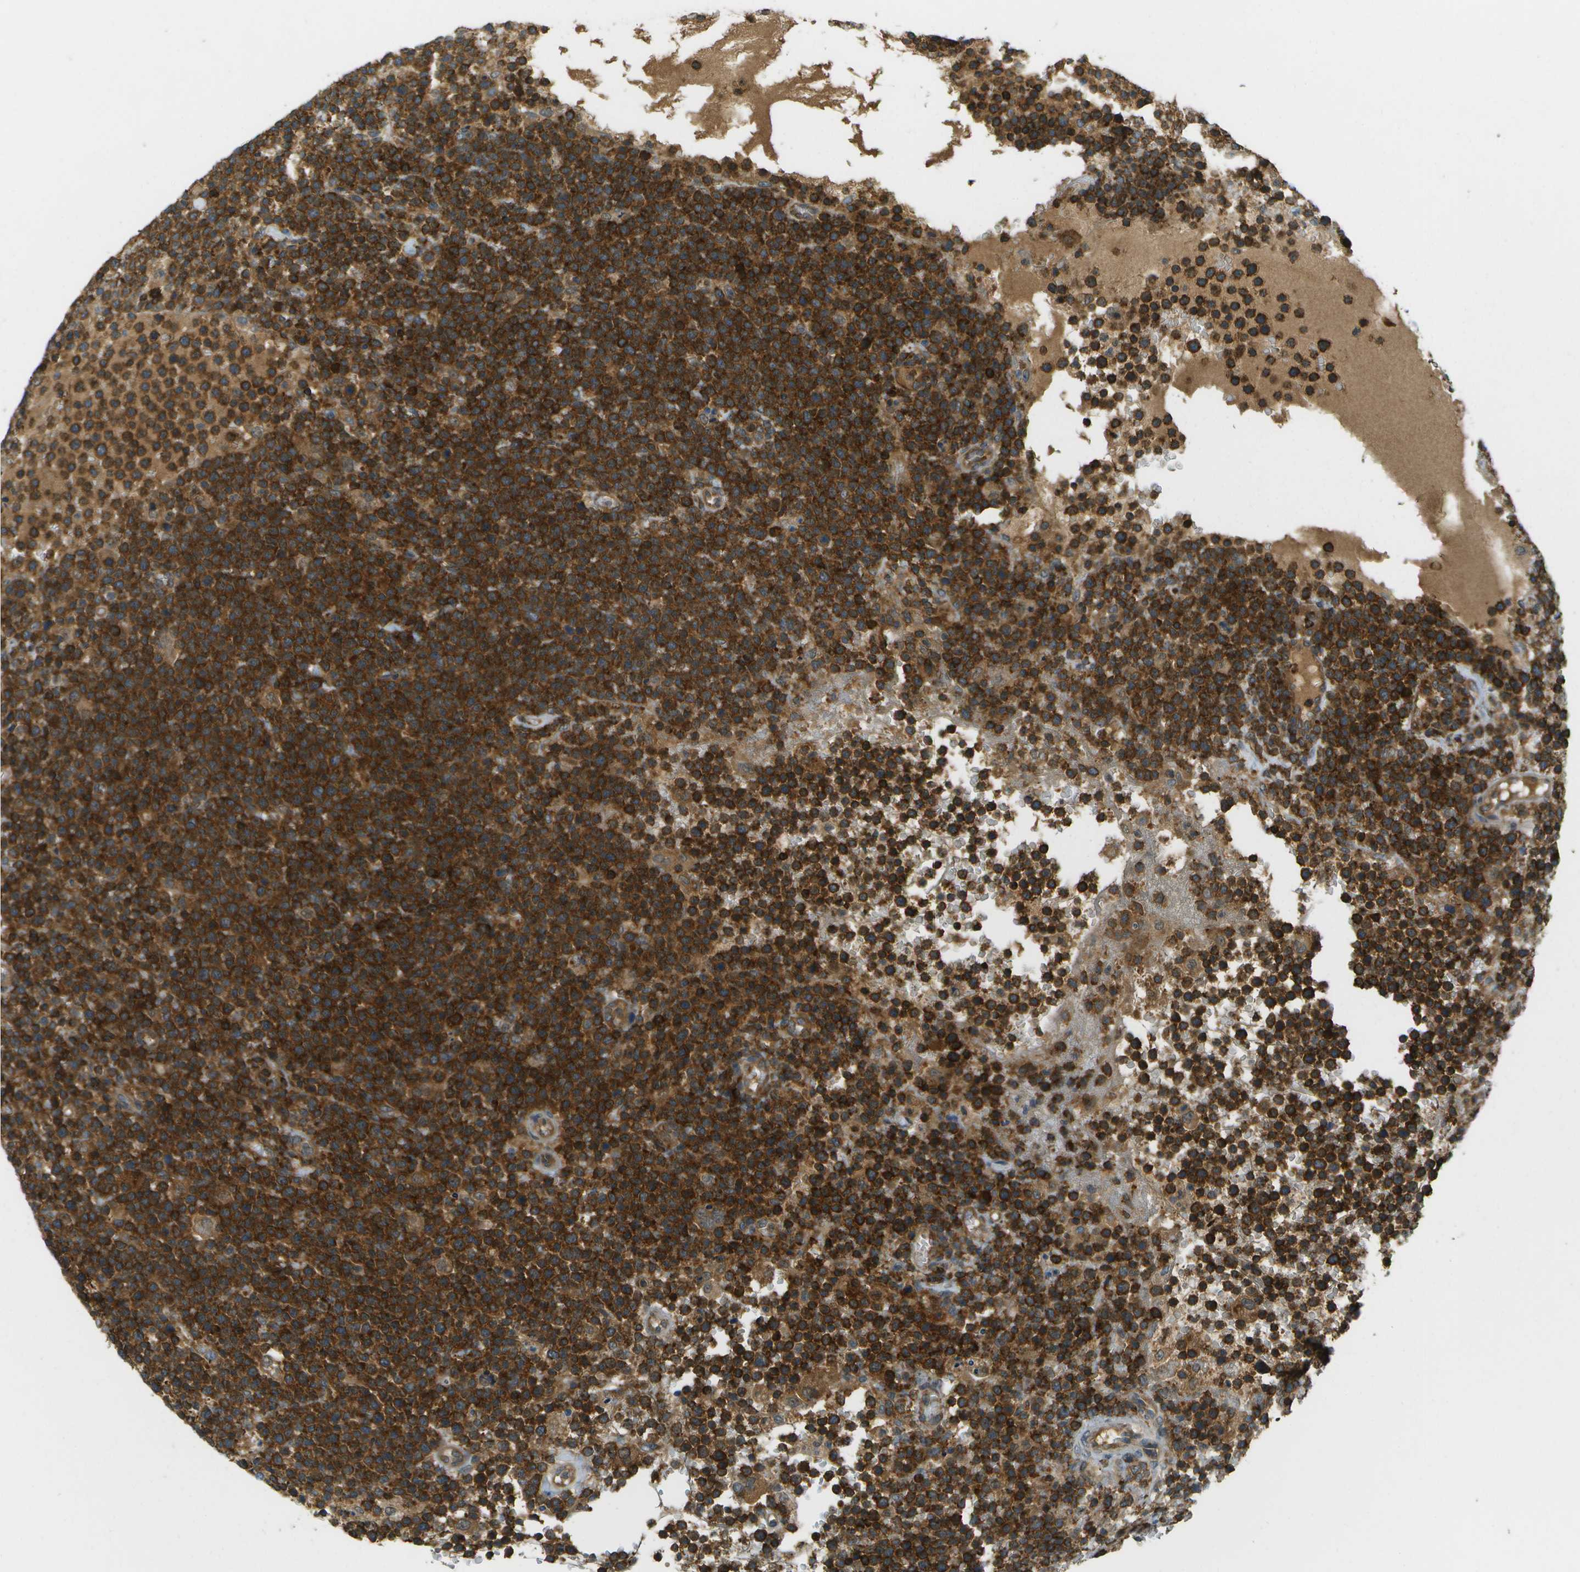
{"staining": {"intensity": "strong", "quantity": ">75%", "location": "cytoplasmic/membranous"}, "tissue": "lymphoma", "cell_type": "Tumor cells", "image_type": "cancer", "snomed": [{"axis": "morphology", "description": "Malignant lymphoma, non-Hodgkin's type, High grade"}, {"axis": "topography", "description": "Lymph node"}], "caption": "Malignant lymphoma, non-Hodgkin's type (high-grade) stained with DAB (3,3'-diaminobenzidine) immunohistochemistry (IHC) demonstrates high levels of strong cytoplasmic/membranous staining in approximately >75% of tumor cells. Nuclei are stained in blue.", "gene": "TMTC1", "patient": {"sex": "male", "age": 61}}